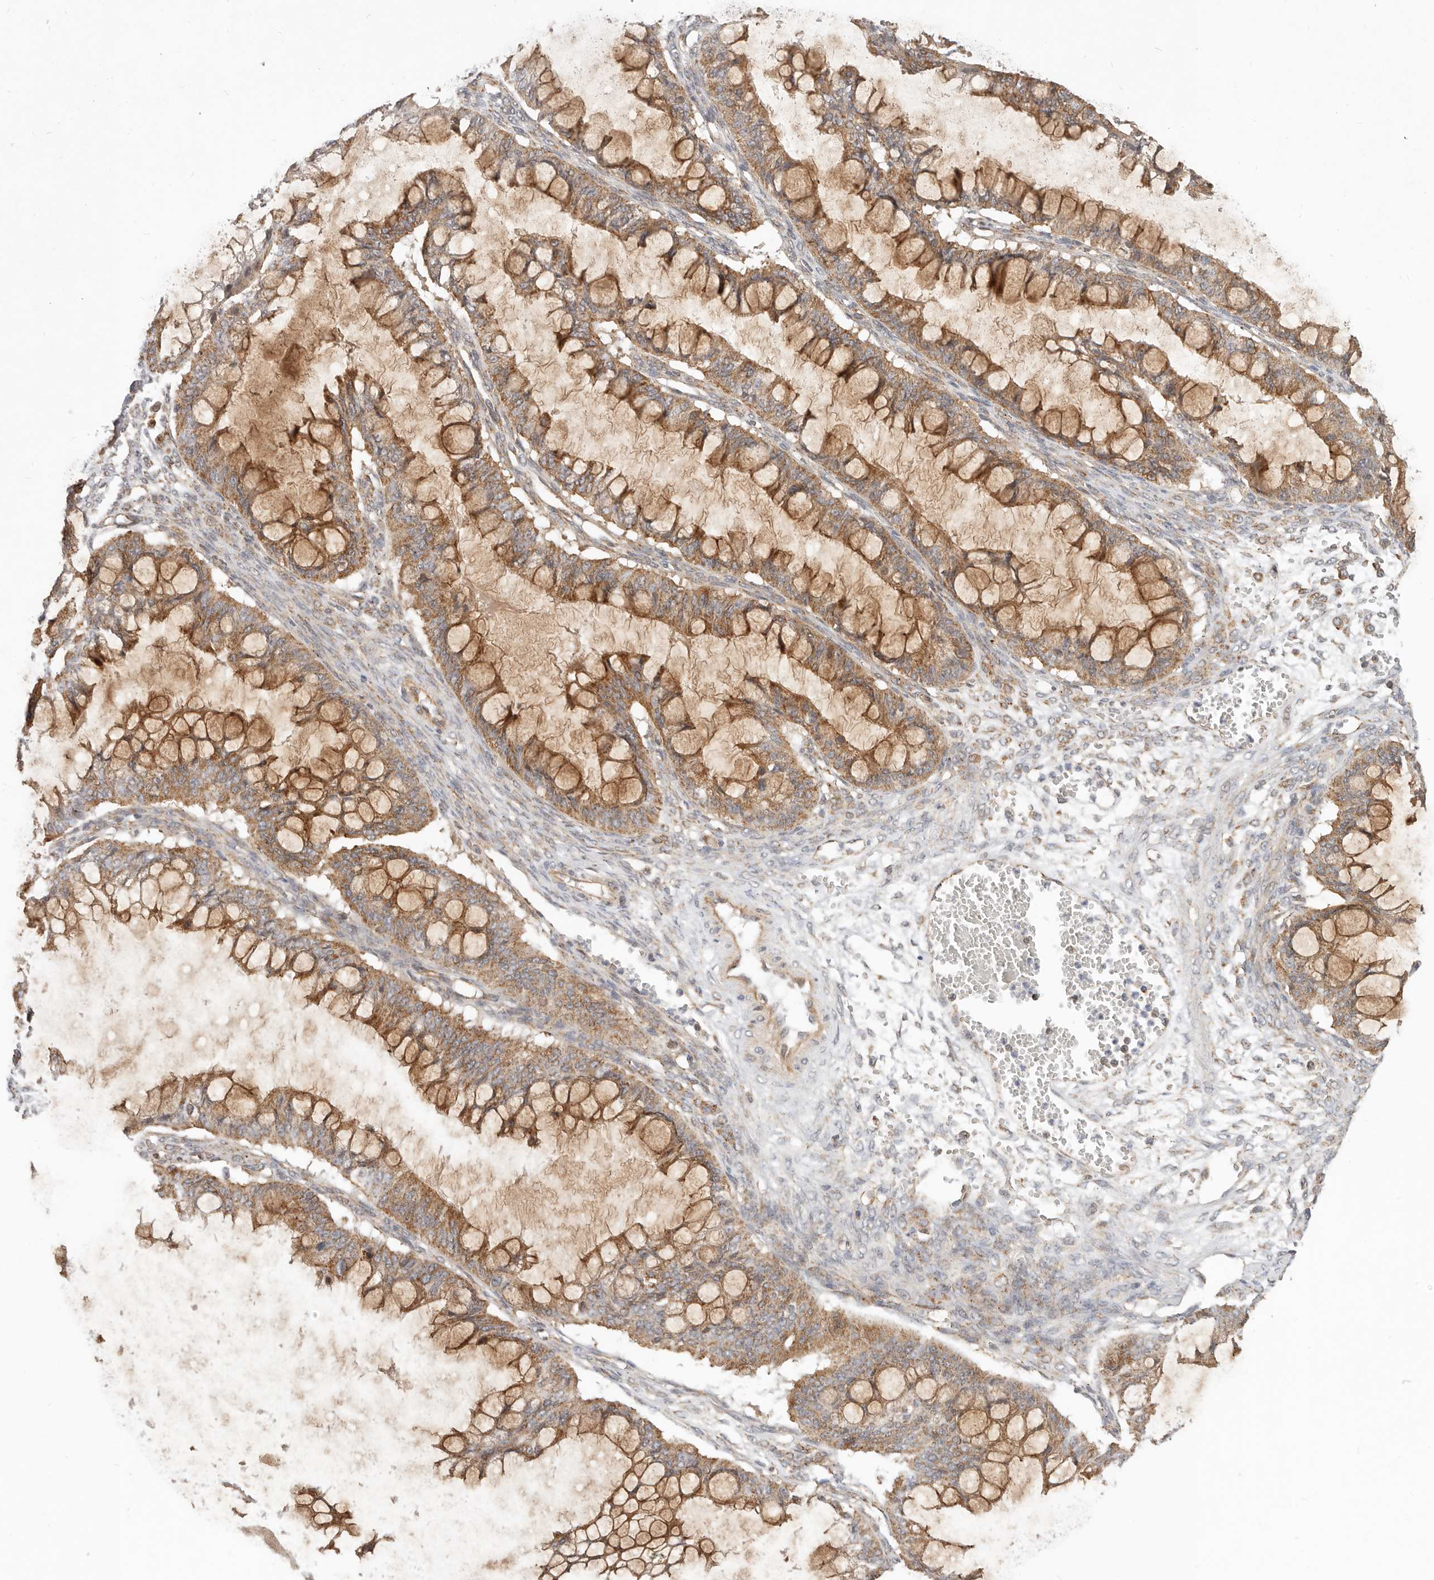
{"staining": {"intensity": "moderate", "quantity": ">75%", "location": "cytoplasmic/membranous"}, "tissue": "ovarian cancer", "cell_type": "Tumor cells", "image_type": "cancer", "snomed": [{"axis": "morphology", "description": "Cystadenocarcinoma, mucinous, NOS"}, {"axis": "topography", "description": "Ovary"}], "caption": "Moderate cytoplasmic/membranous positivity for a protein is appreciated in approximately >75% of tumor cells of ovarian cancer using IHC.", "gene": "USP49", "patient": {"sex": "female", "age": 73}}